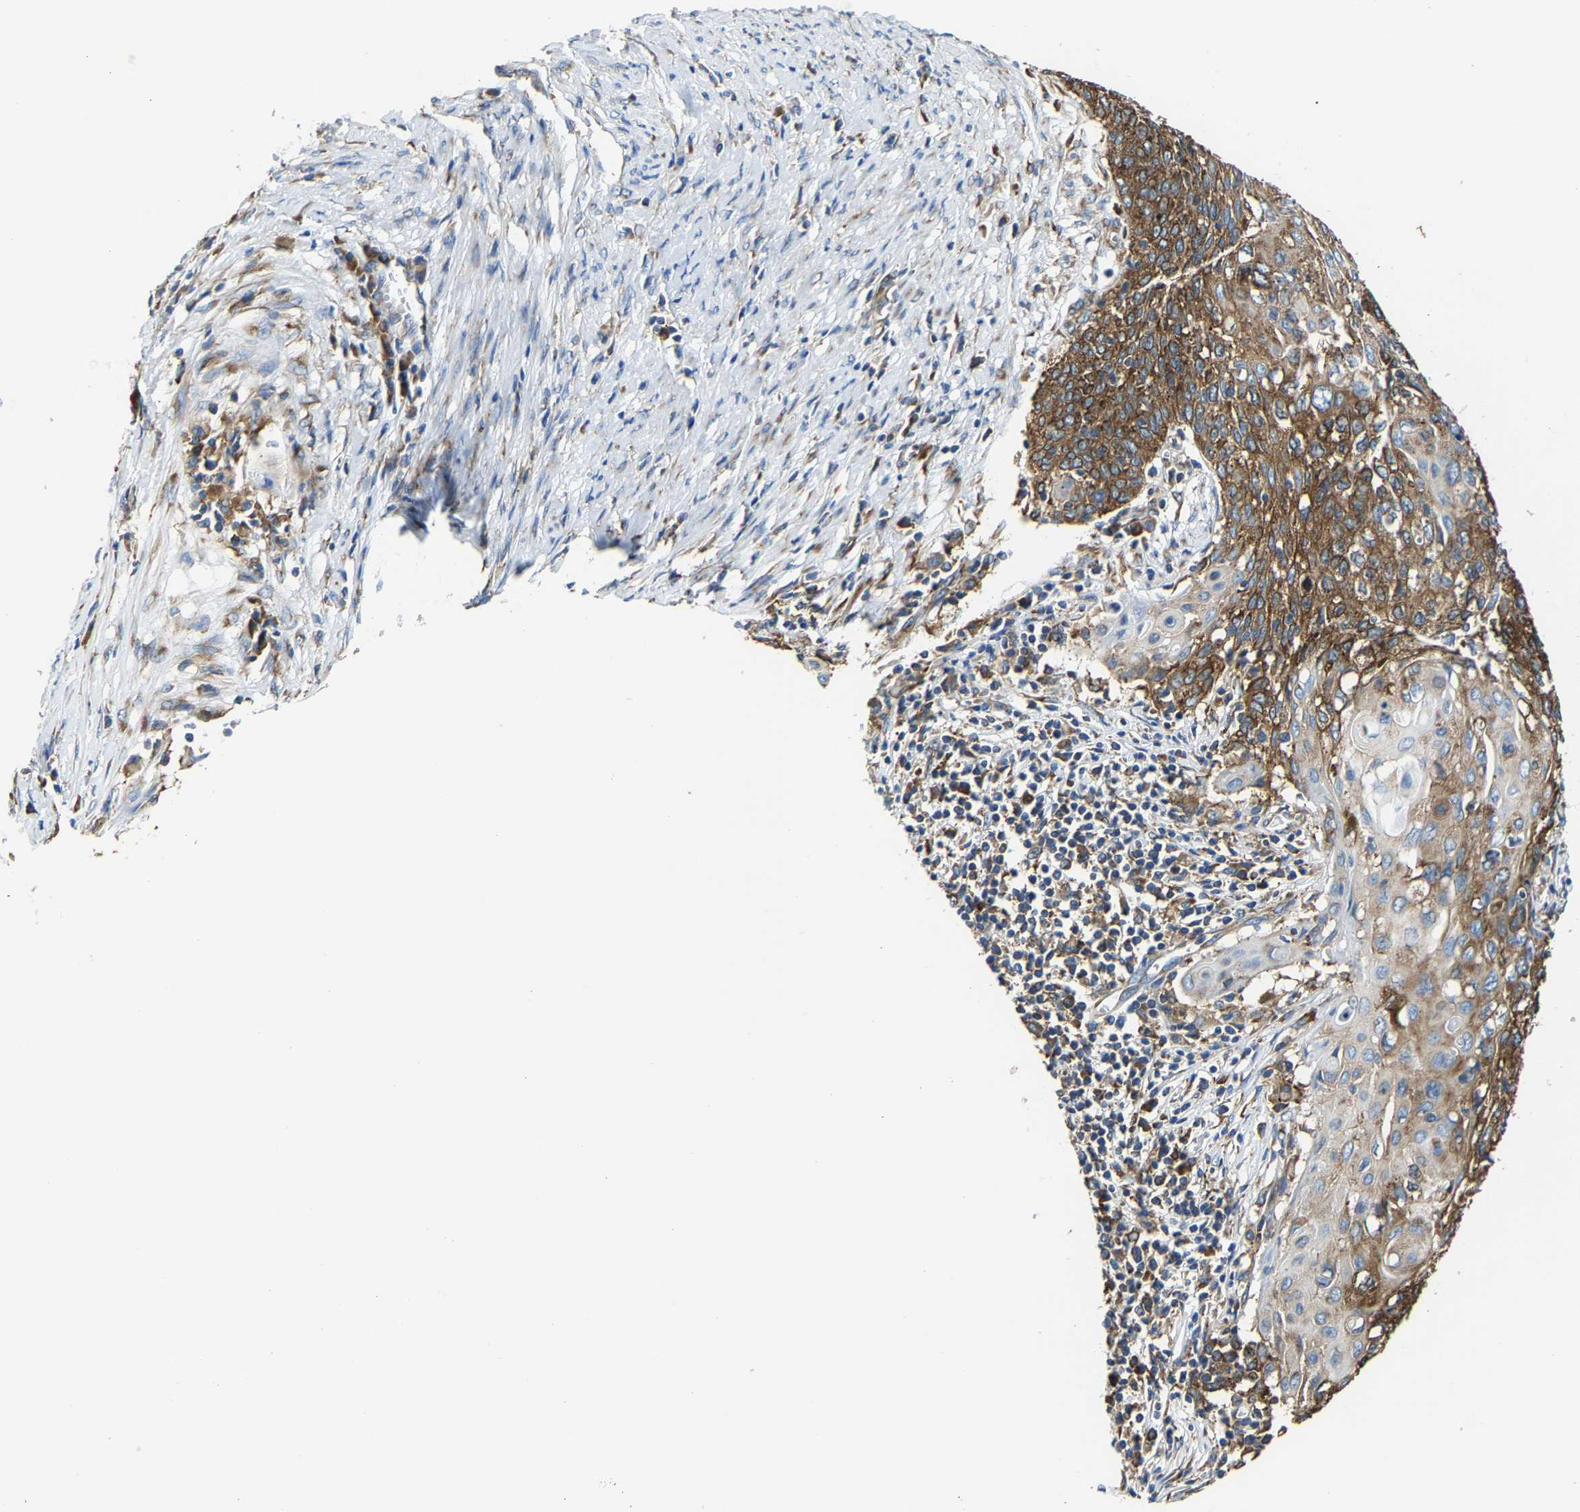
{"staining": {"intensity": "strong", "quantity": ">75%", "location": "cytoplasmic/membranous"}, "tissue": "cervical cancer", "cell_type": "Tumor cells", "image_type": "cancer", "snomed": [{"axis": "morphology", "description": "Squamous cell carcinoma, NOS"}, {"axis": "topography", "description": "Cervix"}], "caption": "Immunohistochemistry staining of cervical squamous cell carcinoma, which reveals high levels of strong cytoplasmic/membranous staining in approximately >75% of tumor cells indicating strong cytoplasmic/membranous protein expression. The staining was performed using DAB (3,3'-diaminobenzidine) (brown) for protein detection and nuclei were counterstained in hematoxylin (blue).", "gene": "G3BP2", "patient": {"sex": "female", "age": 39}}